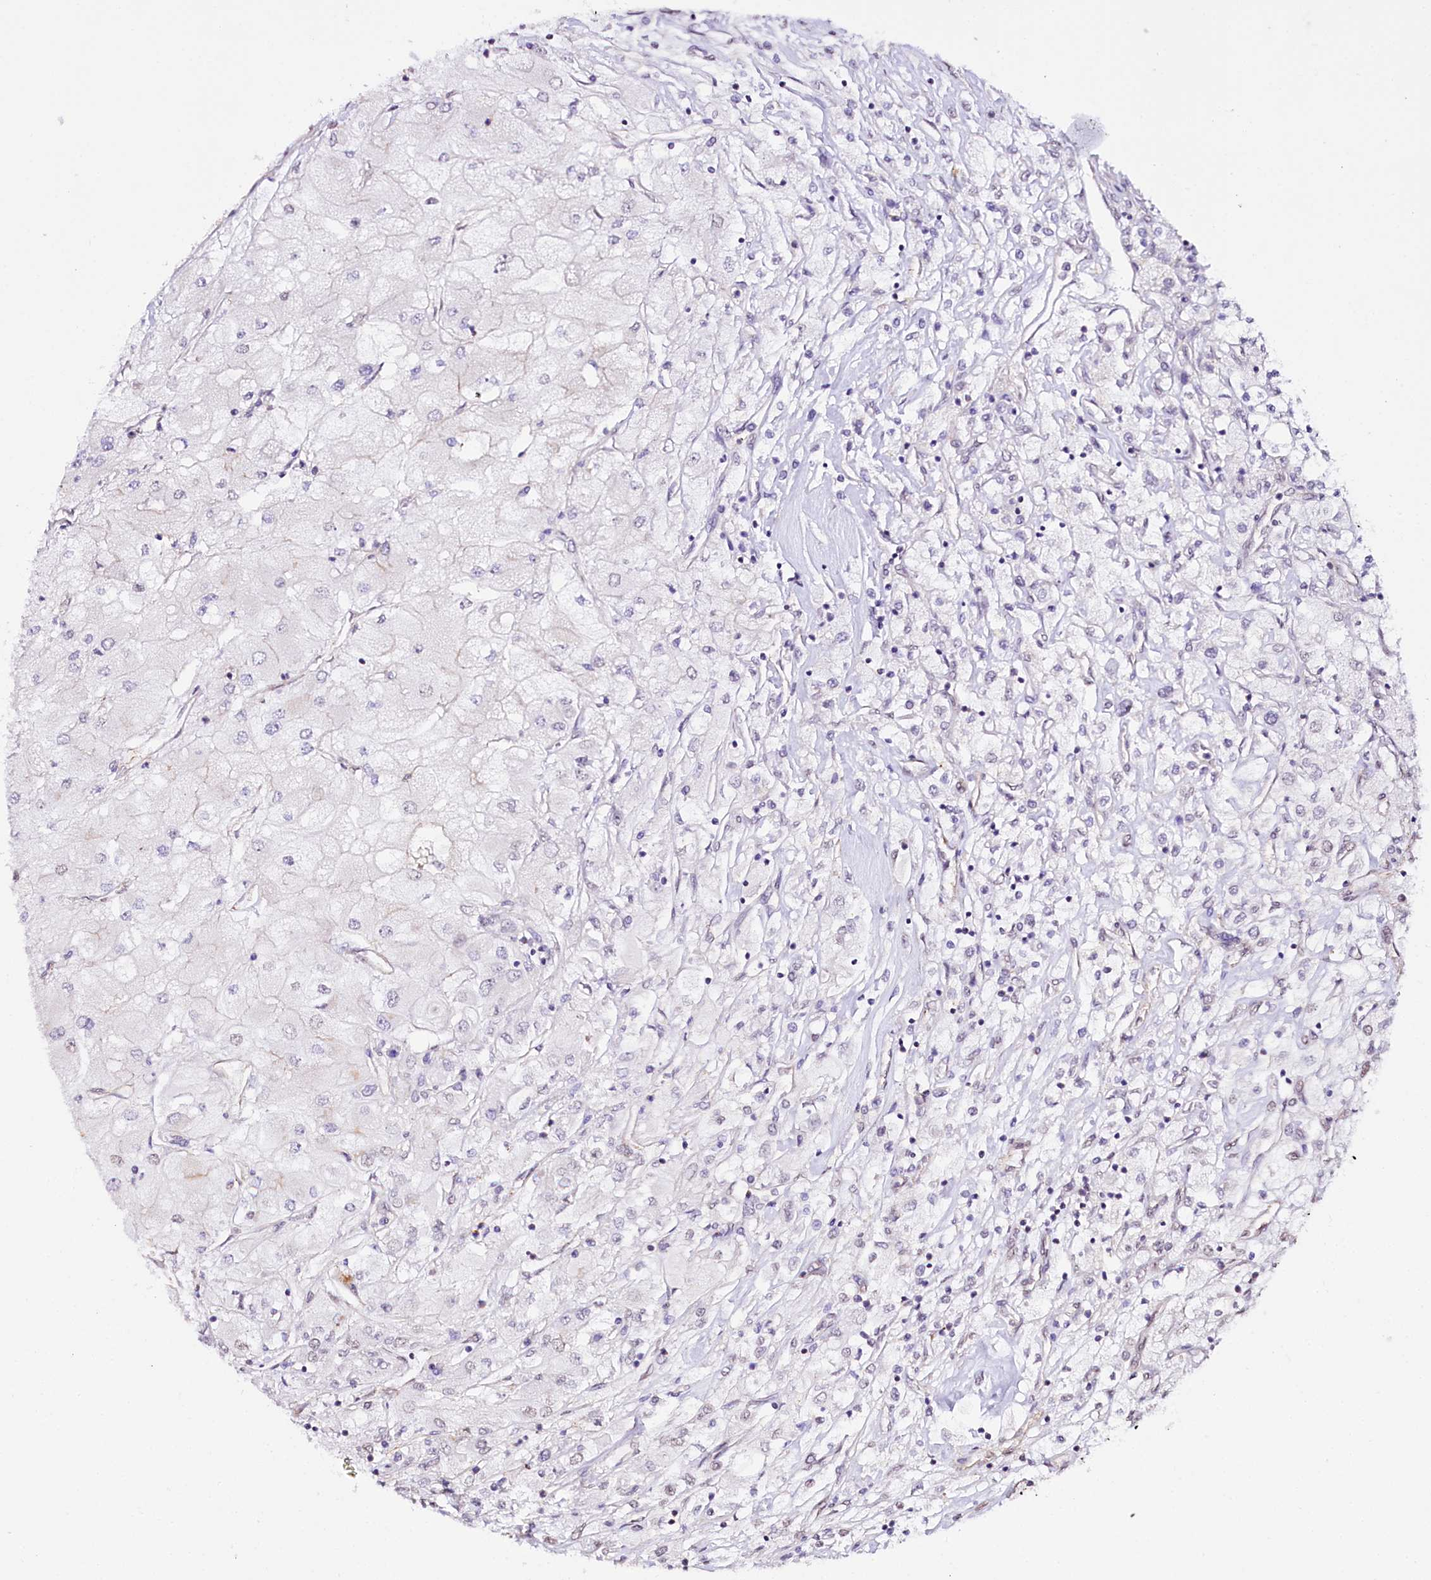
{"staining": {"intensity": "negative", "quantity": "none", "location": "none"}, "tissue": "renal cancer", "cell_type": "Tumor cells", "image_type": "cancer", "snomed": [{"axis": "morphology", "description": "Adenocarcinoma, NOS"}, {"axis": "topography", "description": "Kidney"}], "caption": "High magnification brightfield microscopy of adenocarcinoma (renal) stained with DAB (3,3'-diaminobenzidine) (brown) and counterstained with hematoxylin (blue): tumor cells show no significant staining.", "gene": "ST7", "patient": {"sex": "male", "age": 80}}